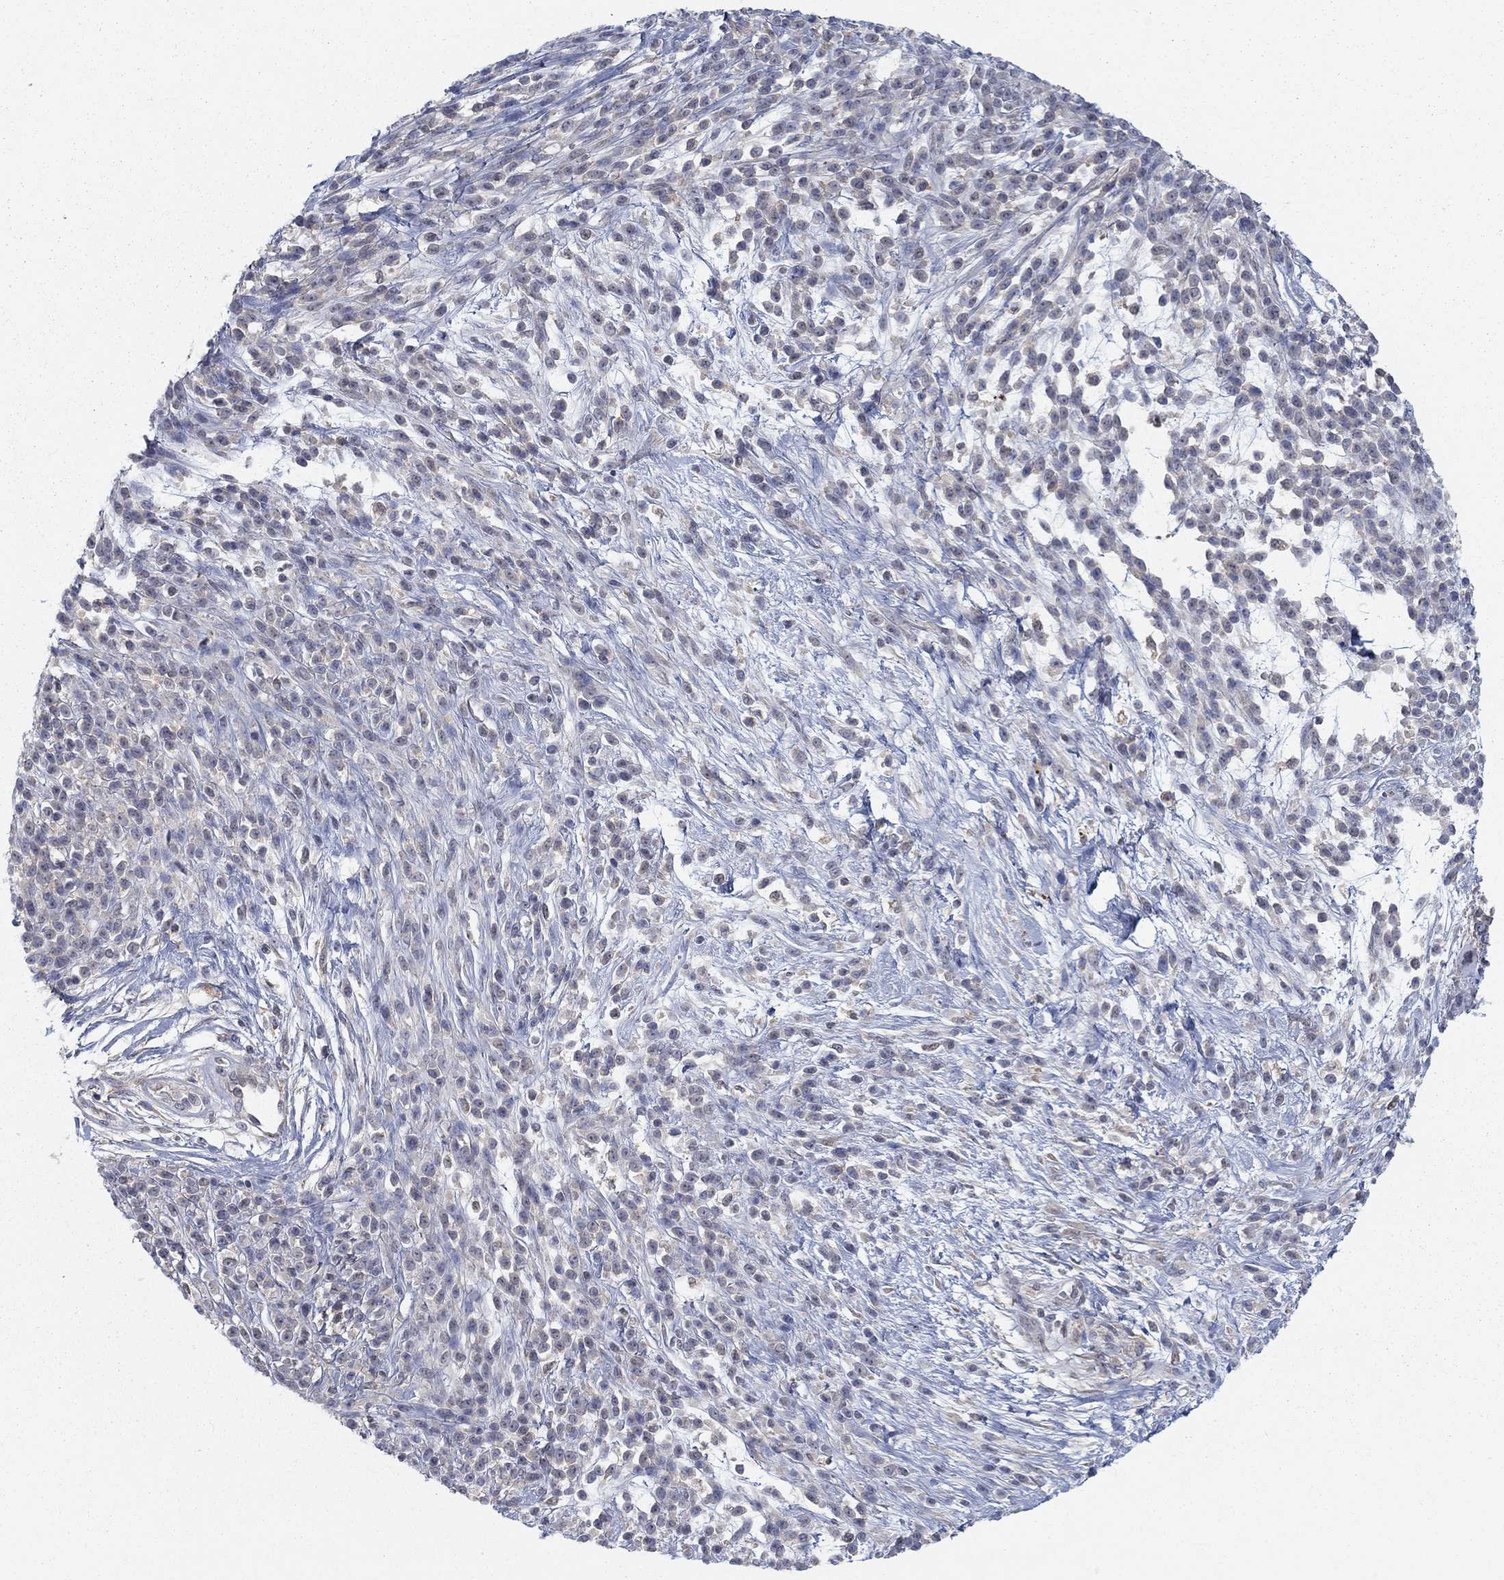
{"staining": {"intensity": "negative", "quantity": "none", "location": "none"}, "tissue": "melanoma", "cell_type": "Tumor cells", "image_type": "cancer", "snomed": [{"axis": "morphology", "description": "Malignant melanoma, NOS"}, {"axis": "topography", "description": "Skin"}, {"axis": "topography", "description": "Skin of trunk"}], "caption": "Micrograph shows no significant protein expression in tumor cells of melanoma.", "gene": "MTSS2", "patient": {"sex": "male", "age": 74}}